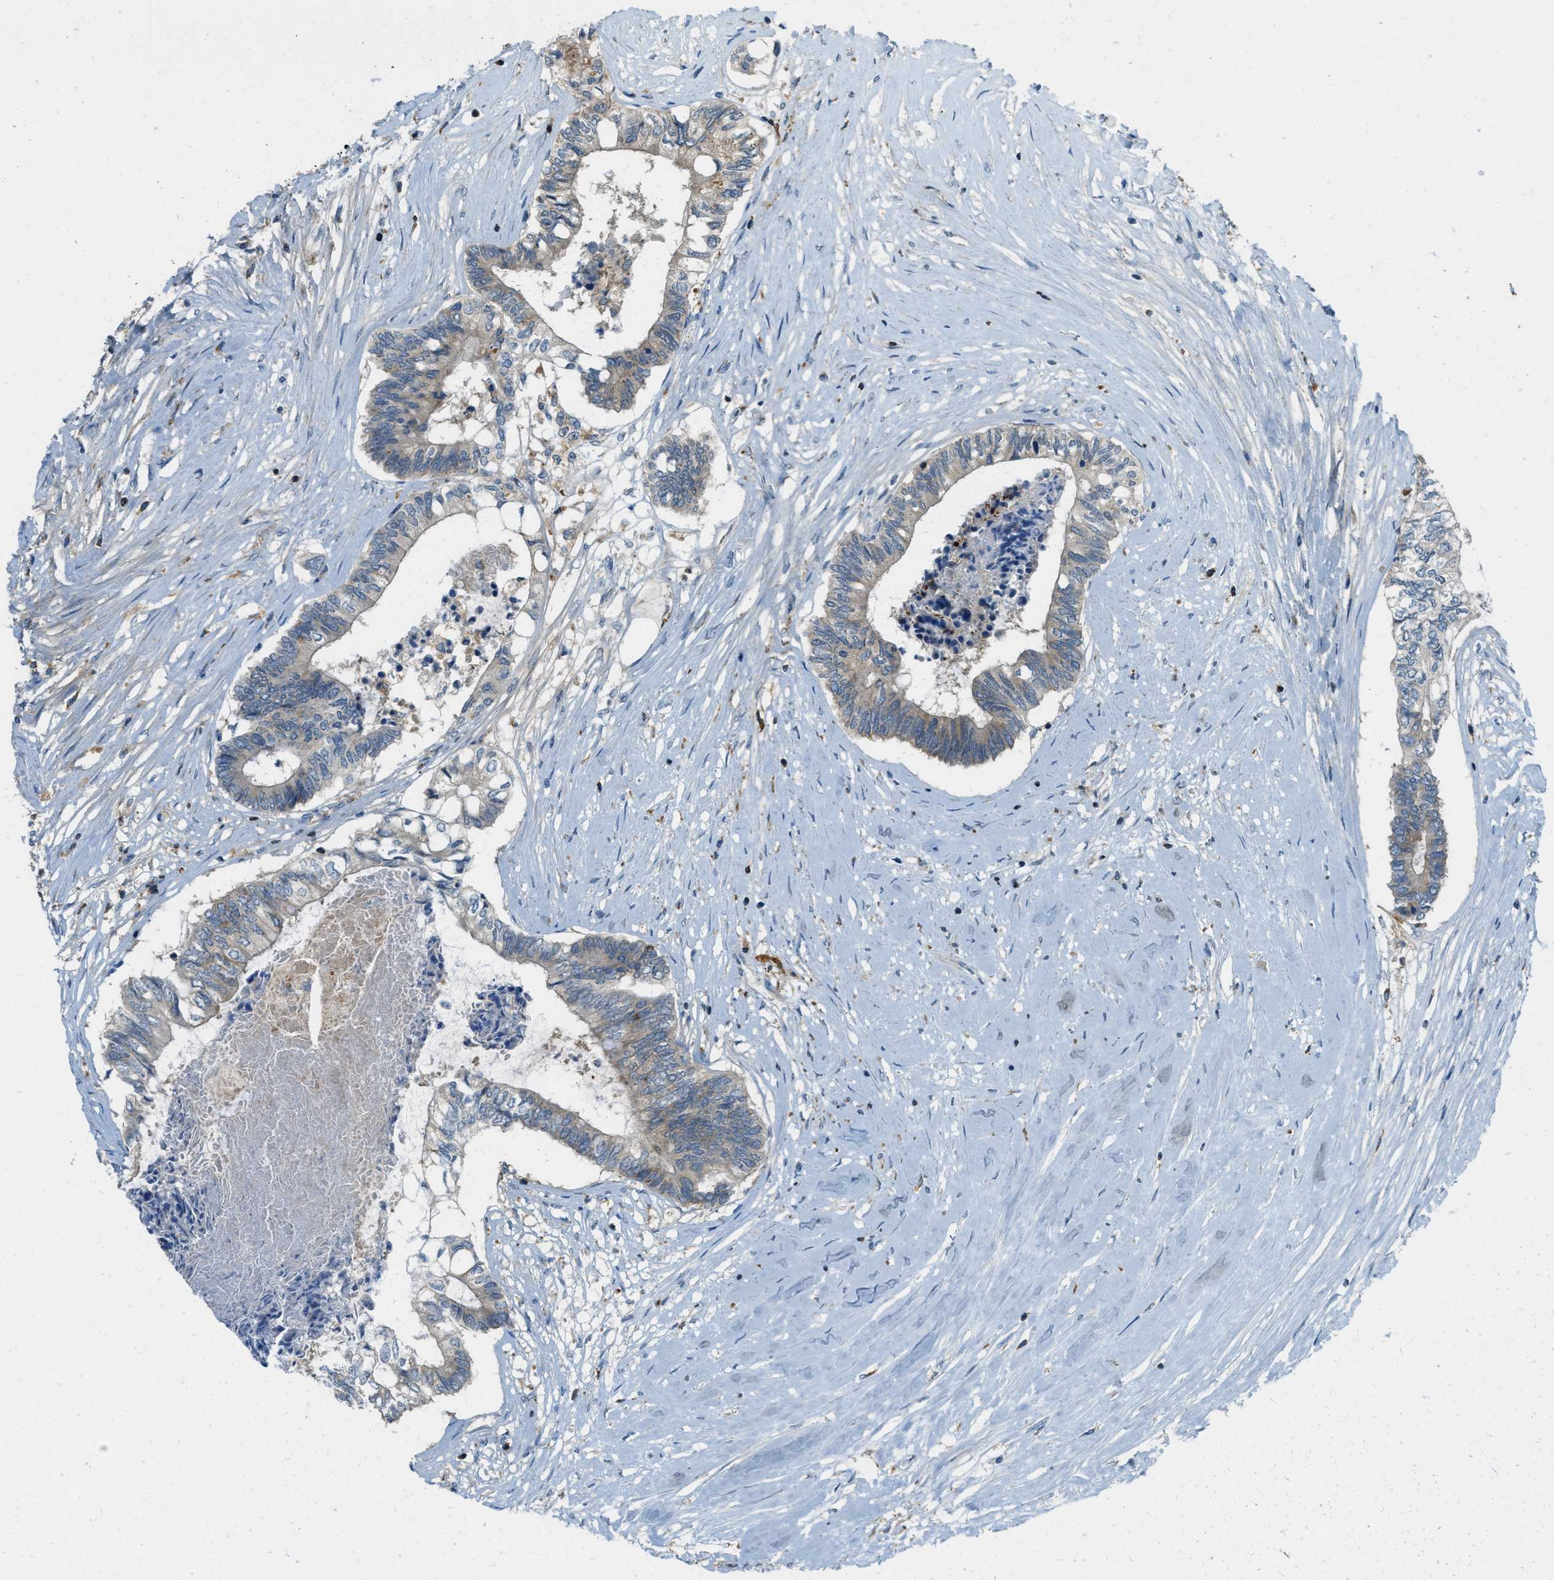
{"staining": {"intensity": "moderate", "quantity": "25%-75%", "location": "cytoplasmic/membranous"}, "tissue": "colorectal cancer", "cell_type": "Tumor cells", "image_type": "cancer", "snomed": [{"axis": "morphology", "description": "Adenocarcinoma, NOS"}, {"axis": "topography", "description": "Rectum"}], "caption": "A histopathology image showing moderate cytoplasmic/membranous positivity in approximately 25%-75% of tumor cells in colorectal cancer (adenocarcinoma), as visualized by brown immunohistochemical staining.", "gene": "PLBD2", "patient": {"sex": "male", "age": 63}}